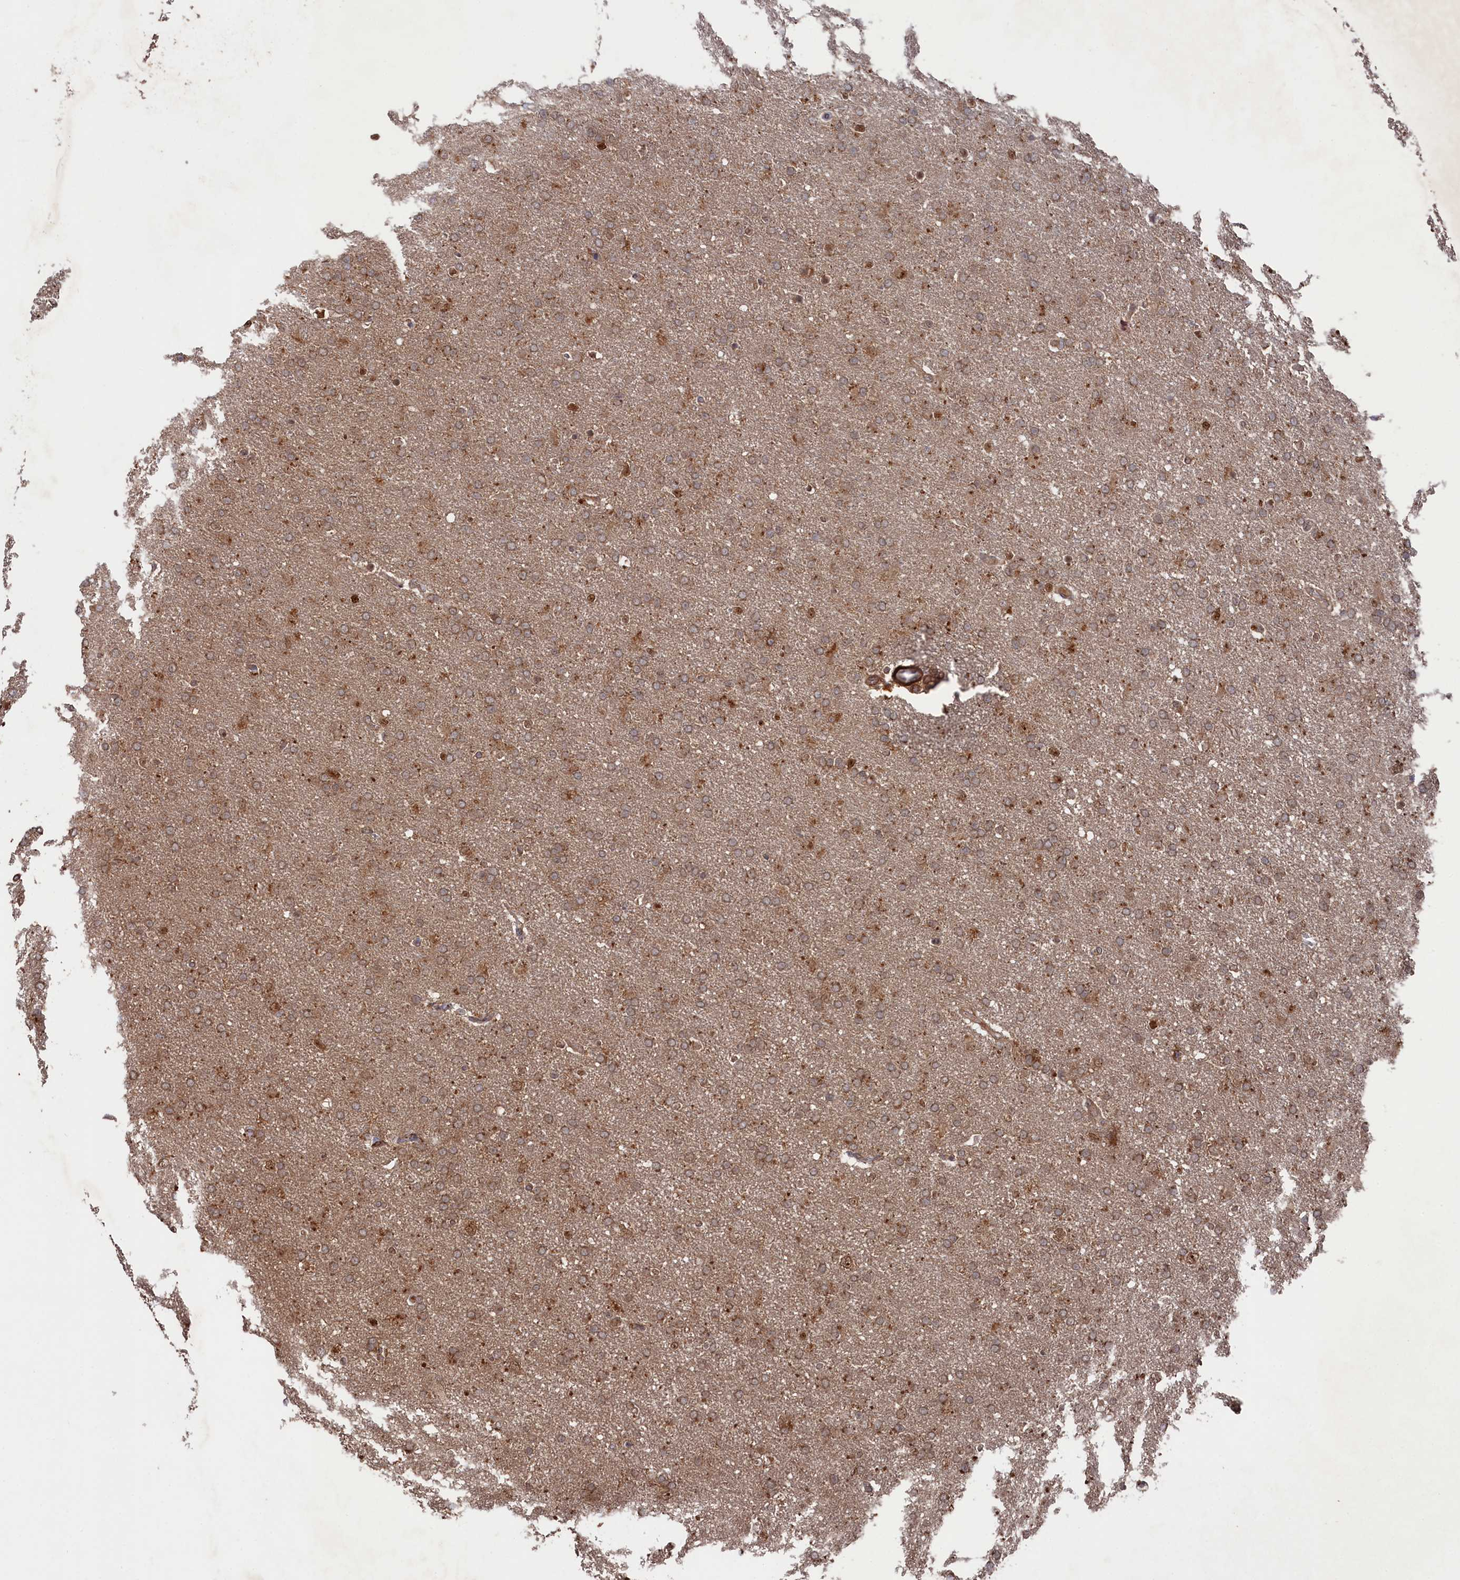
{"staining": {"intensity": "moderate", "quantity": ">75%", "location": "cytoplasmic/membranous,nuclear"}, "tissue": "glioma", "cell_type": "Tumor cells", "image_type": "cancer", "snomed": [{"axis": "morphology", "description": "Glioma, malignant, High grade"}, {"axis": "topography", "description": "Brain"}], "caption": "Immunohistochemistry (IHC) image of glioma stained for a protein (brown), which reveals medium levels of moderate cytoplasmic/membranous and nuclear staining in approximately >75% of tumor cells.", "gene": "BORCS7", "patient": {"sex": "male", "age": 72}}